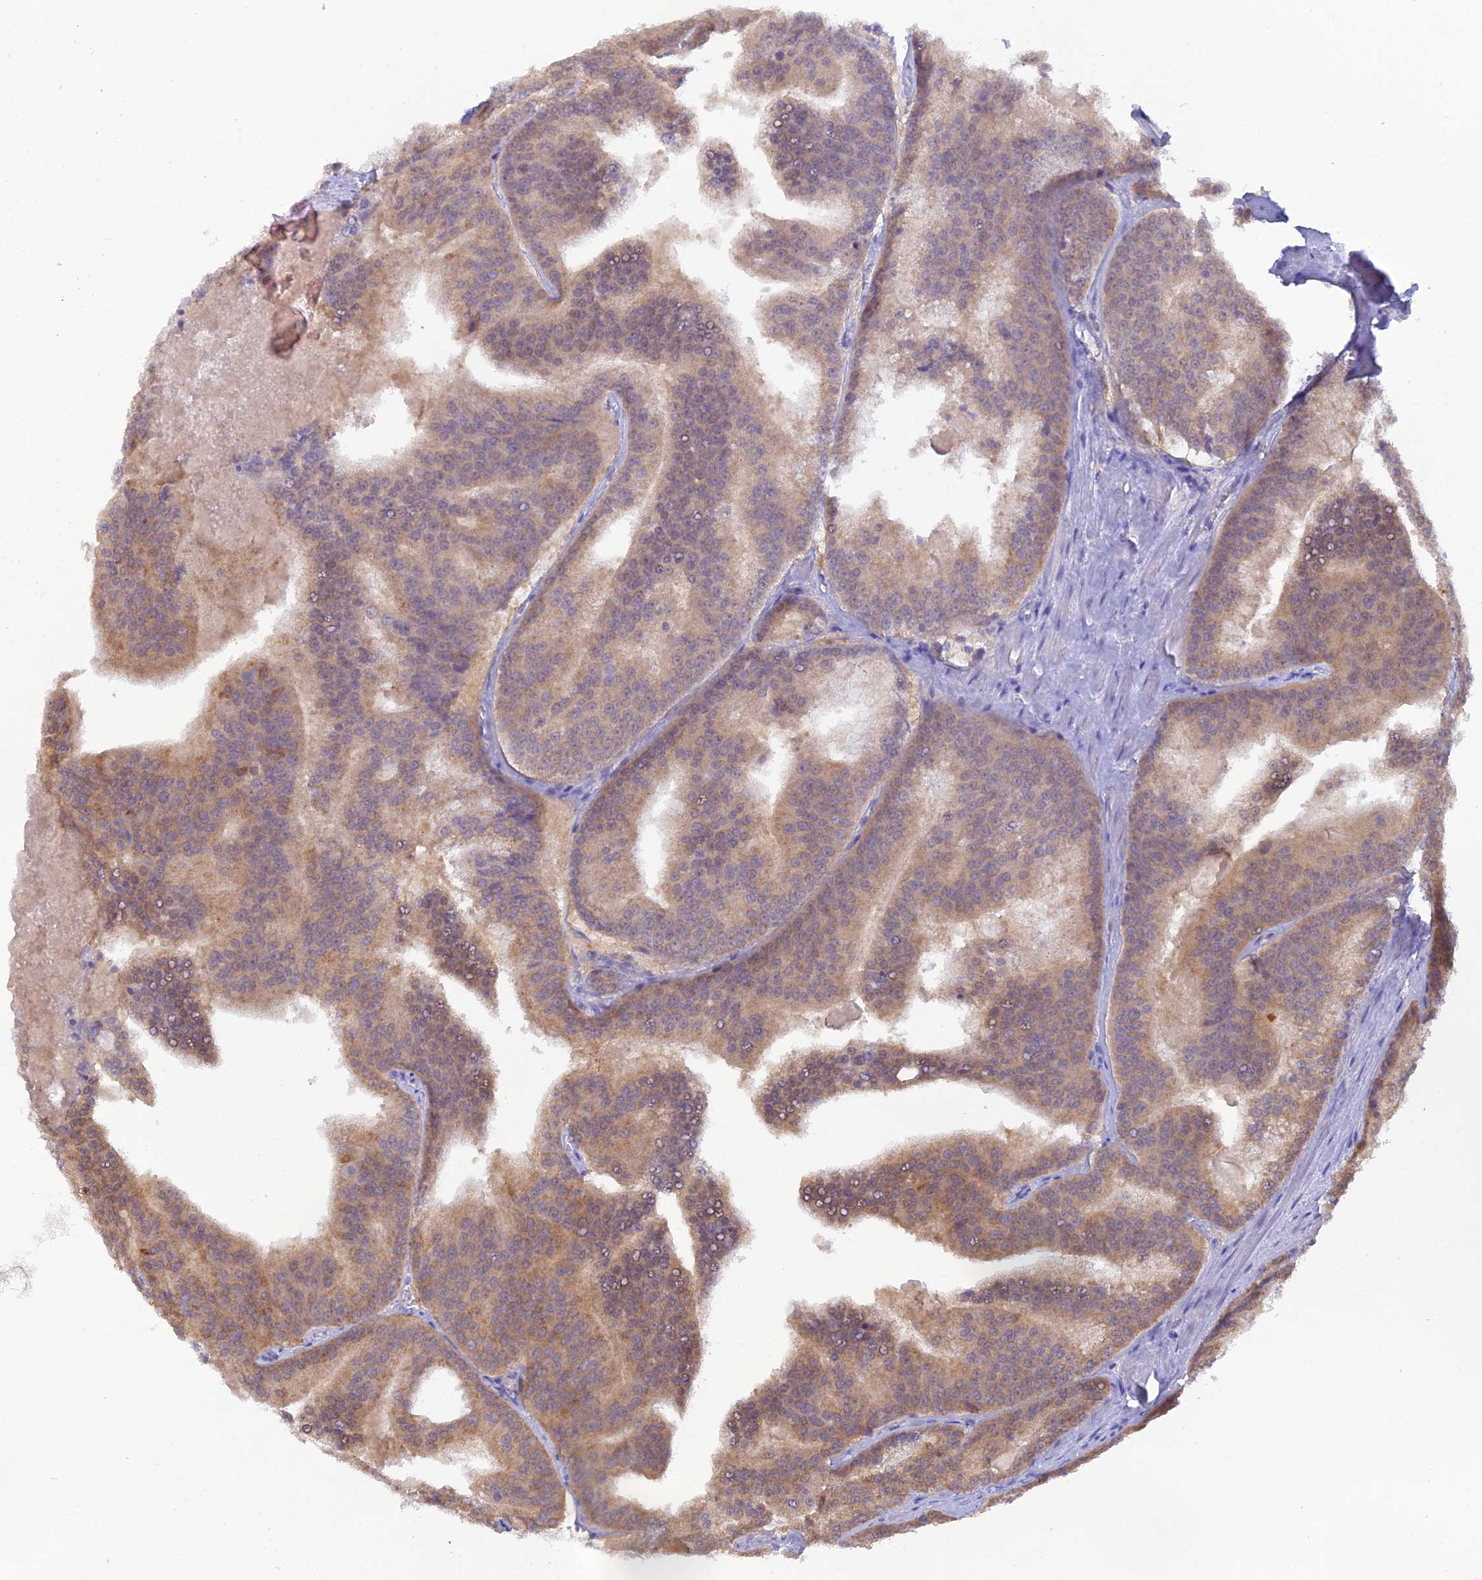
{"staining": {"intensity": "weak", "quantity": ">75%", "location": "cytoplasmic/membranous"}, "tissue": "prostate cancer", "cell_type": "Tumor cells", "image_type": "cancer", "snomed": [{"axis": "morphology", "description": "Adenocarcinoma, High grade"}, {"axis": "topography", "description": "Prostate"}], "caption": "Tumor cells show low levels of weak cytoplasmic/membranous positivity in approximately >75% of cells in prostate cancer (adenocarcinoma (high-grade)).", "gene": "HDHD2", "patient": {"sex": "male", "age": 61}}